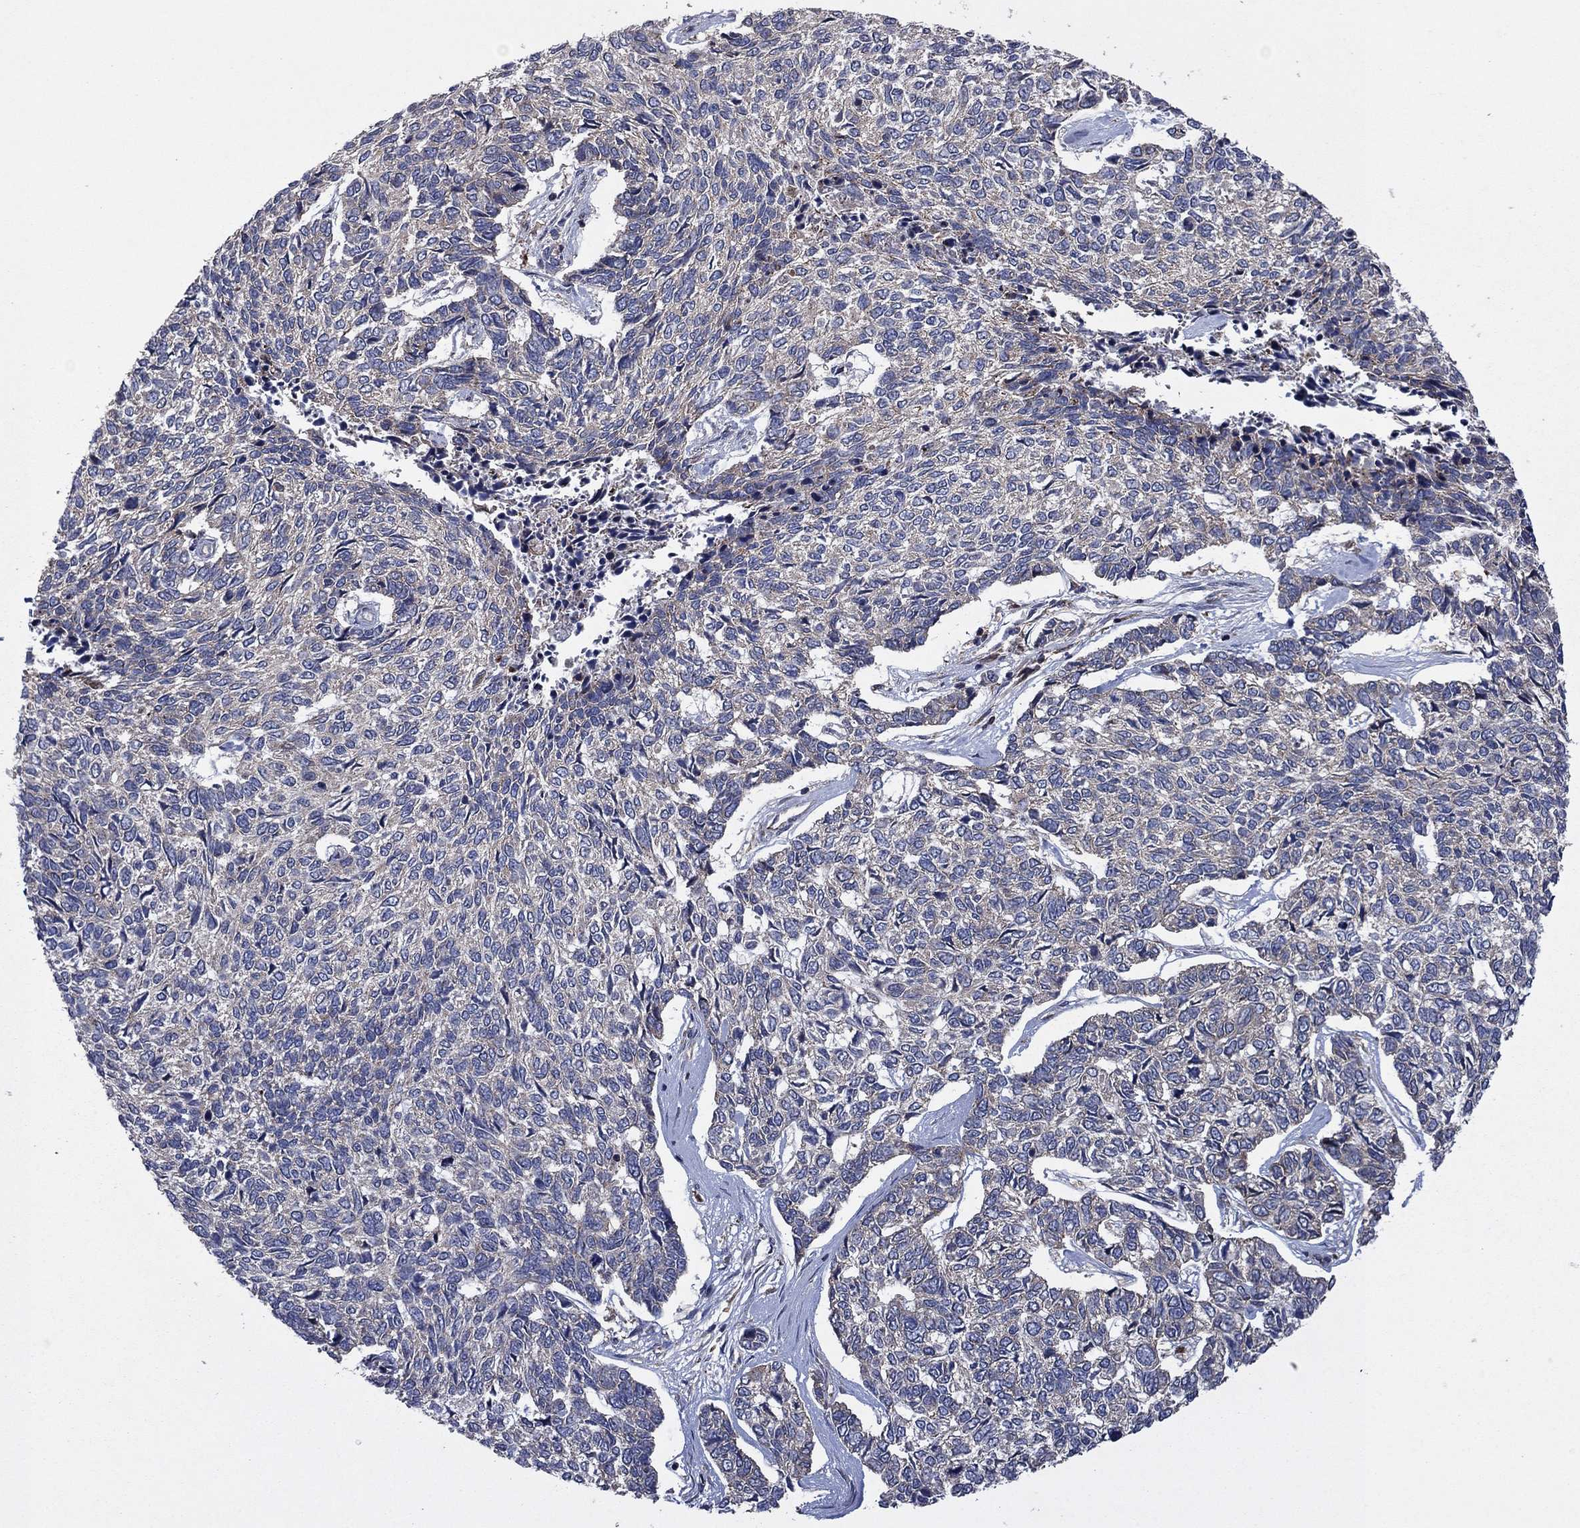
{"staining": {"intensity": "negative", "quantity": "none", "location": "none"}, "tissue": "skin cancer", "cell_type": "Tumor cells", "image_type": "cancer", "snomed": [{"axis": "morphology", "description": "Basal cell carcinoma"}, {"axis": "topography", "description": "Skin"}], "caption": "Immunohistochemical staining of skin cancer reveals no significant positivity in tumor cells.", "gene": "MEA1", "patient": {"sex": "female", "age": 65}}